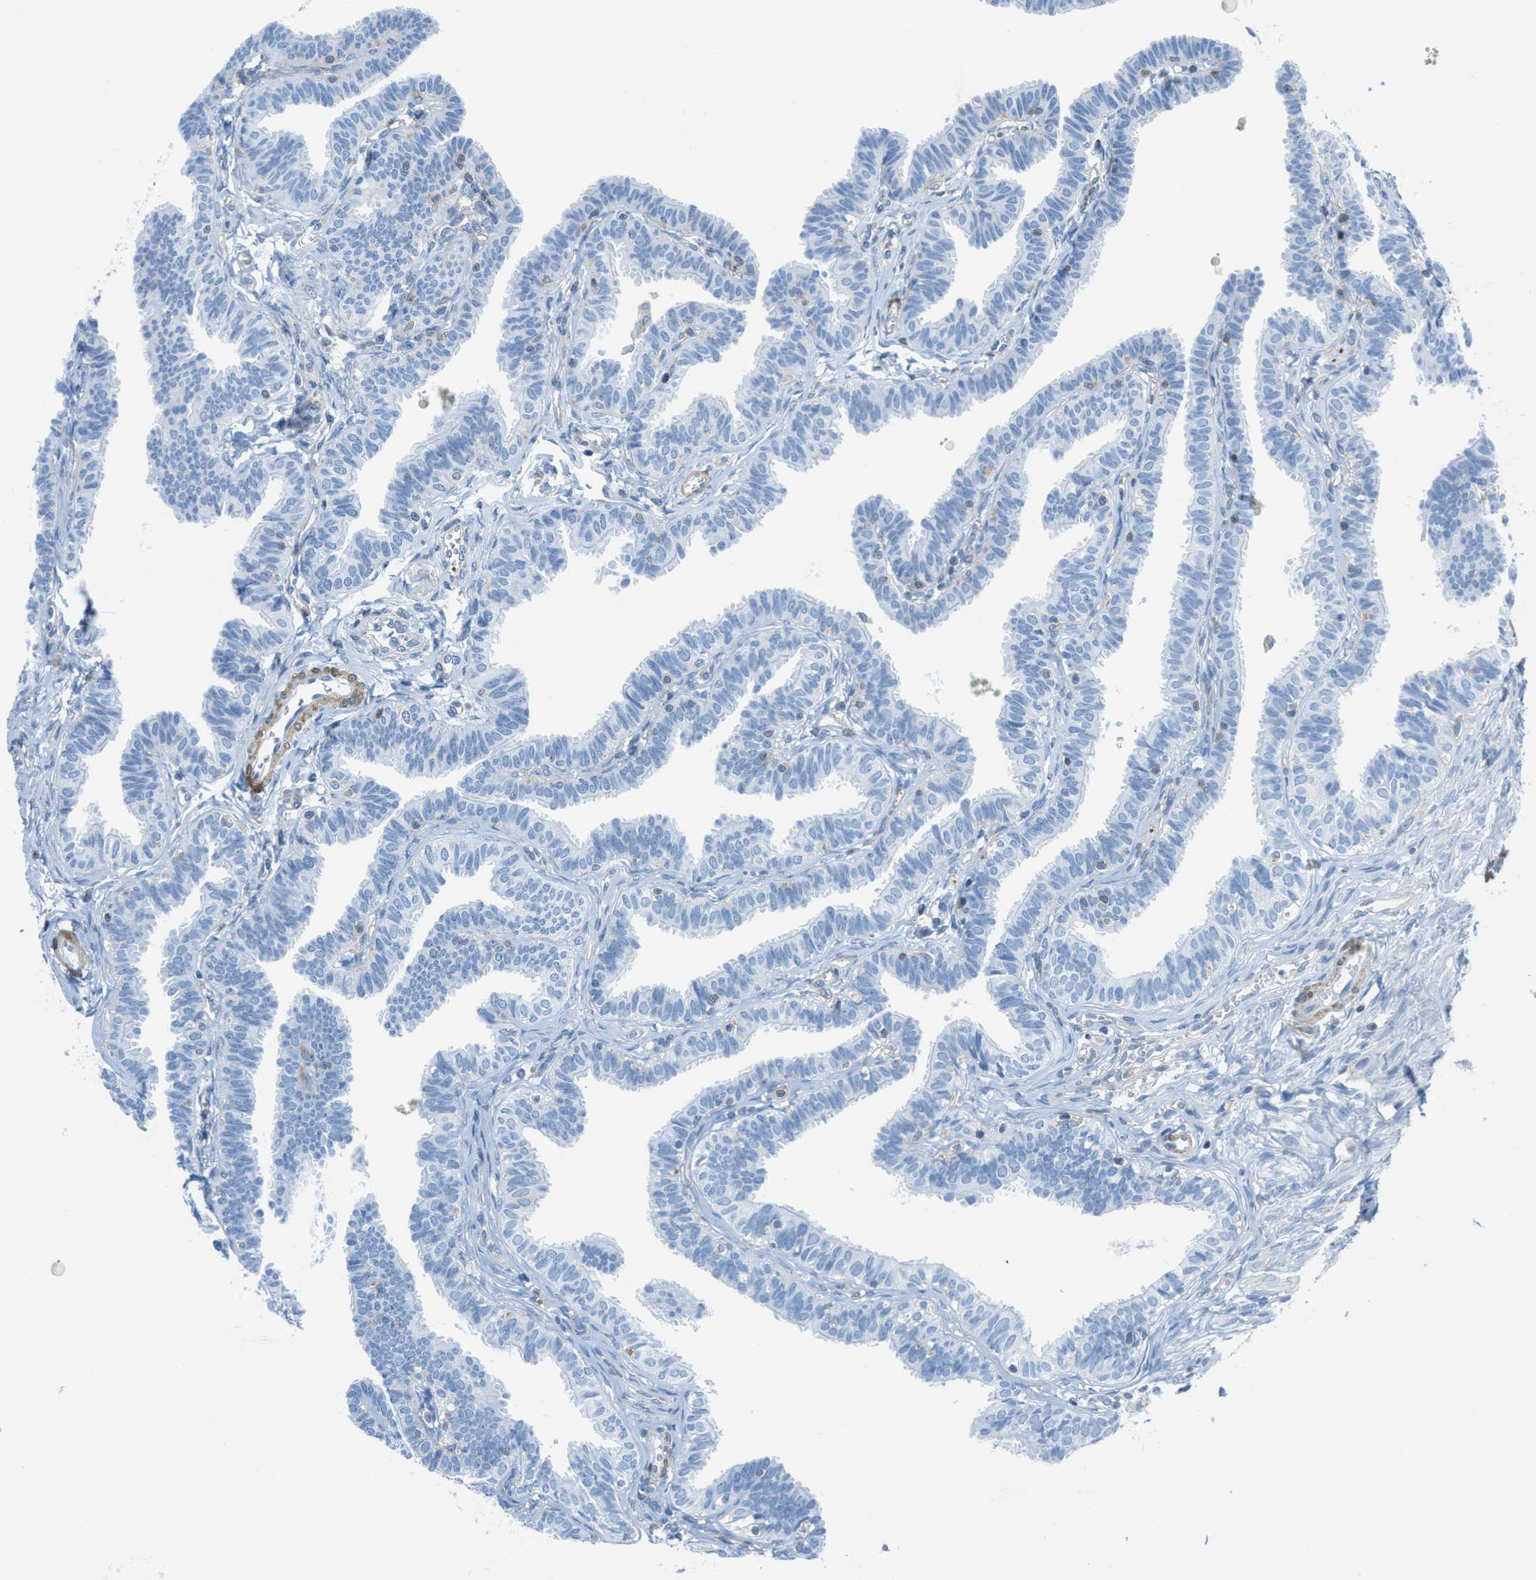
{"staining": {"intensity": "negative", "quantity": "none", "location": "none"}, "tissue": "fallopian tube", "cell_type": "Glandular cells", "image_type": "normal", "snomed": [{"axis": "morphology", "description": "Normal tissue, NOS"}, {"axis": "topography", "description": "Fallopian tube"}, {"axis": "topography", "description": "Ovary"}], "caption": "Immunohistochemistry (IHC) photomicrograph of unremarkable fallopian tube: human fallopian tube stained with DAB (3,3'-diaminobenzidine) displays no significant protein positivity in glandular cells.", "gene": "MAPRE2", "patient": {"sex": "female", "age": 23}}